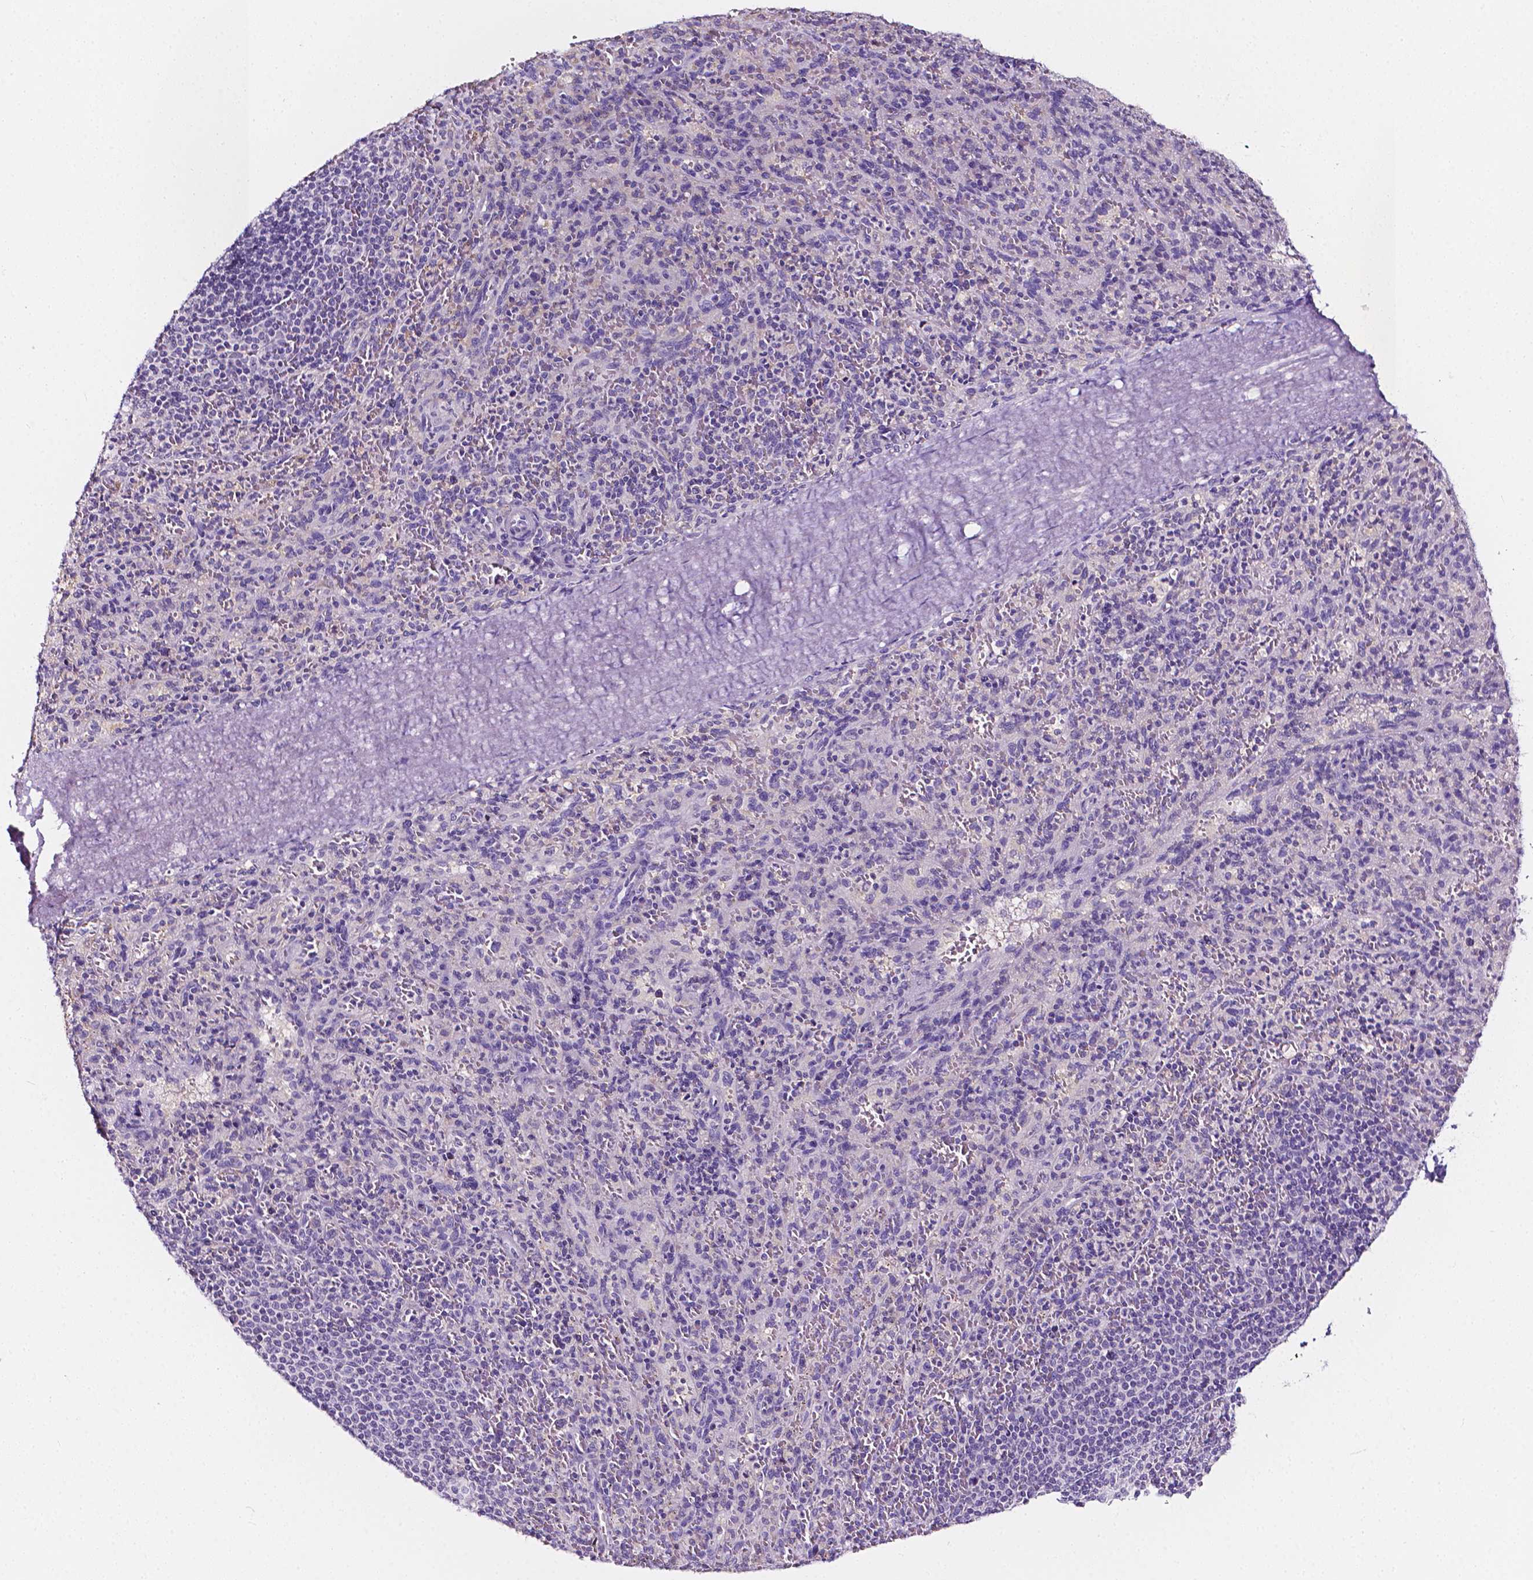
{"staining": {"intensity": "negative", "quantity": "none", "location": "none"}, "tissue": "spleen", "cell_type": "Cells in red pulp", "image_type": "normal", "snomed": [{"axis": "morphology", "description": "Normal tissue, NOS"}, {"axis": "topography", "description": "Spleen"}], "caption": "Spleen stained for a protein using immunohistochemistry (IHC) shows no positivity cells in red pulp.", "gene": "CLSTN2", "patient": {"sex": "male", "age": 57}}